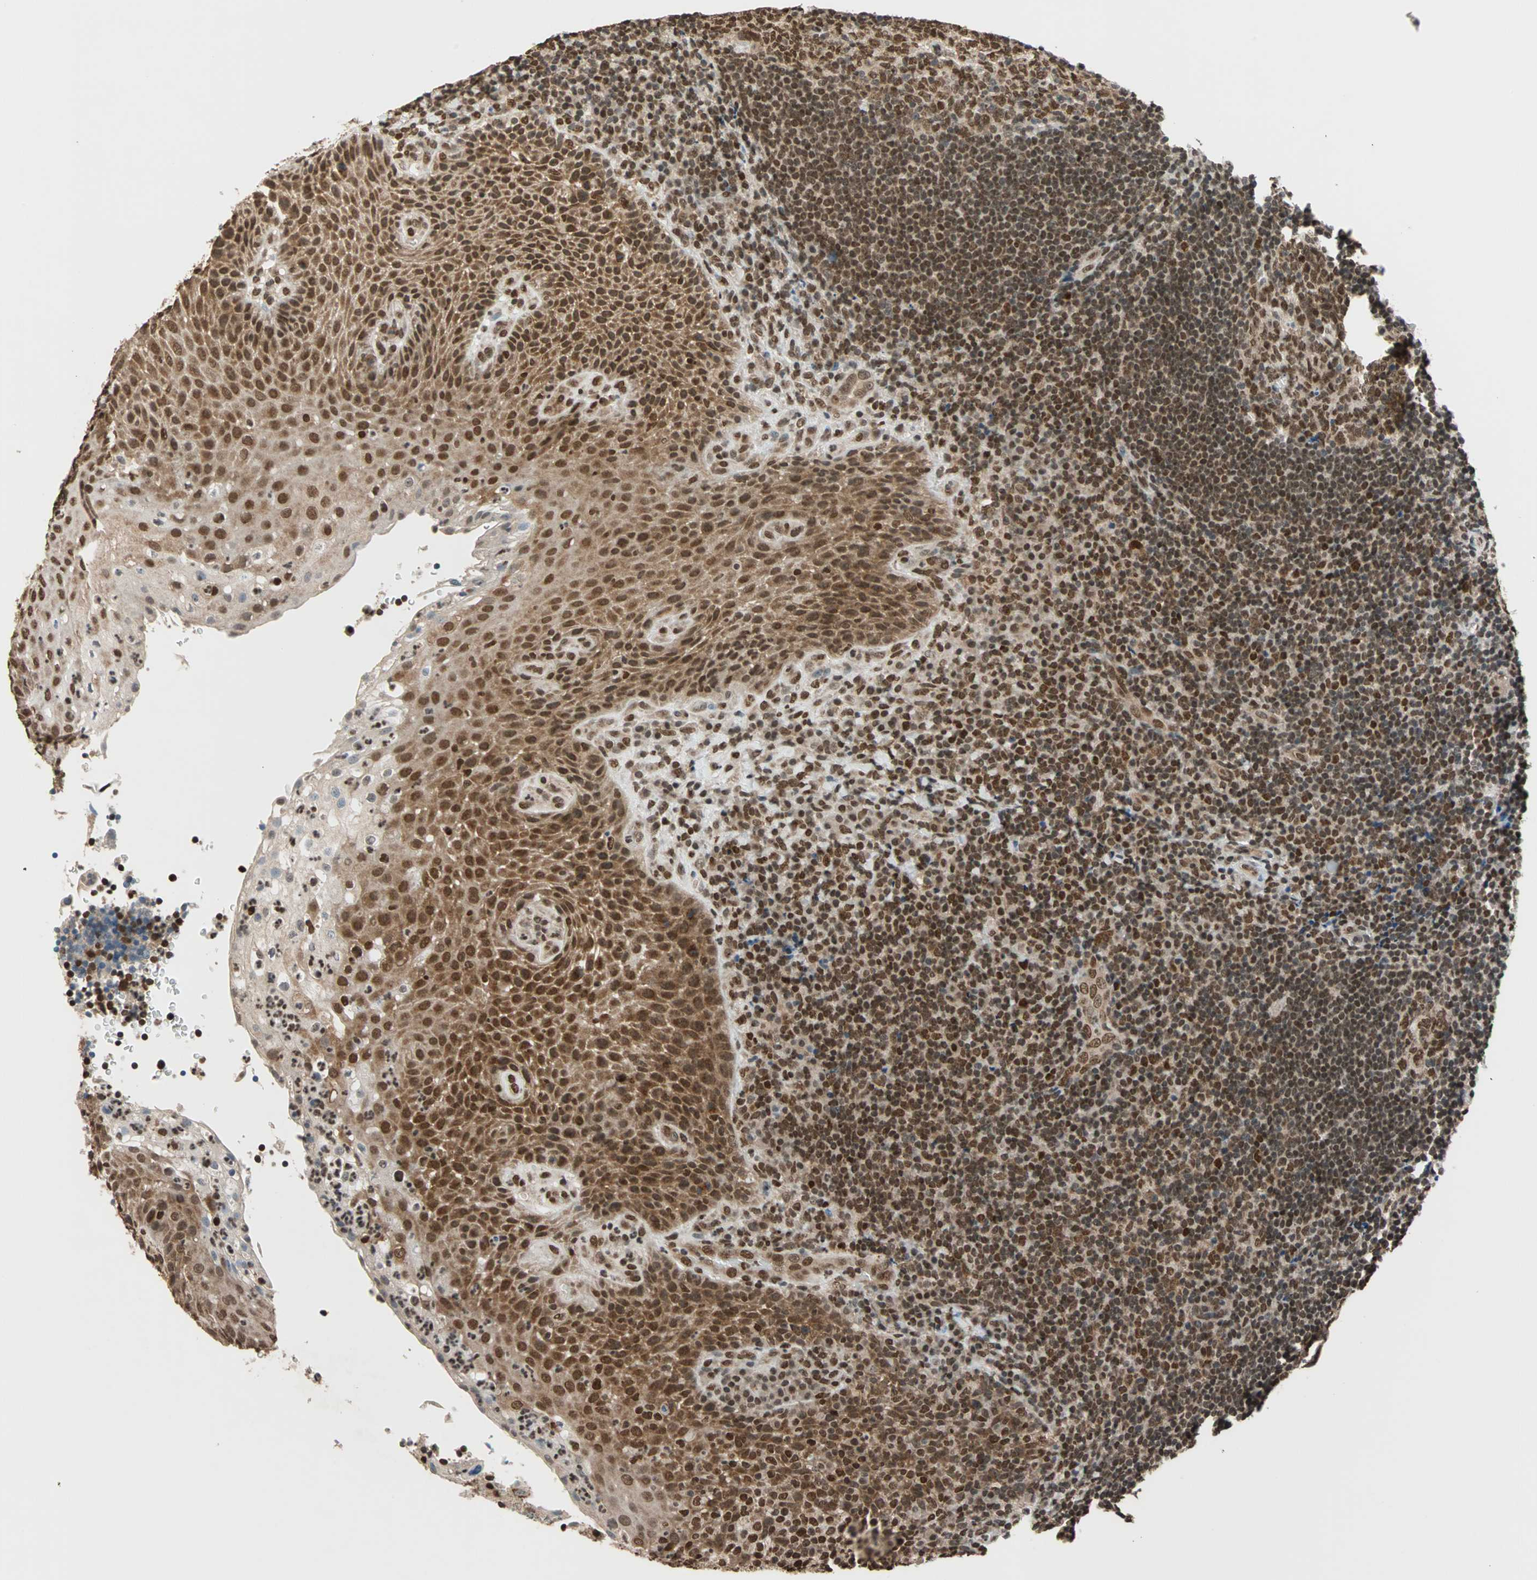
{"staining": {"intensity": "strong", "quantity": ">75%", "location": "nuclear"}, "tissue": "lymphoma", "cell_type": "Tumor cells", "image_type": "cancer", "snomed": [{"axis": "morphology", "description": "Malignant lymphoma, non-Hodgkin's type, High grade"}, {"axis": "topography", "description": "Tonsil"}], "caption": "A high-resolution micrograph shows IHC staining of lymphoma, which reveals strong nuclear expression in approximately >75% of tumor cells.", "gene": "DAZAP1", "patient": {"sex": "female", "age": 36}}